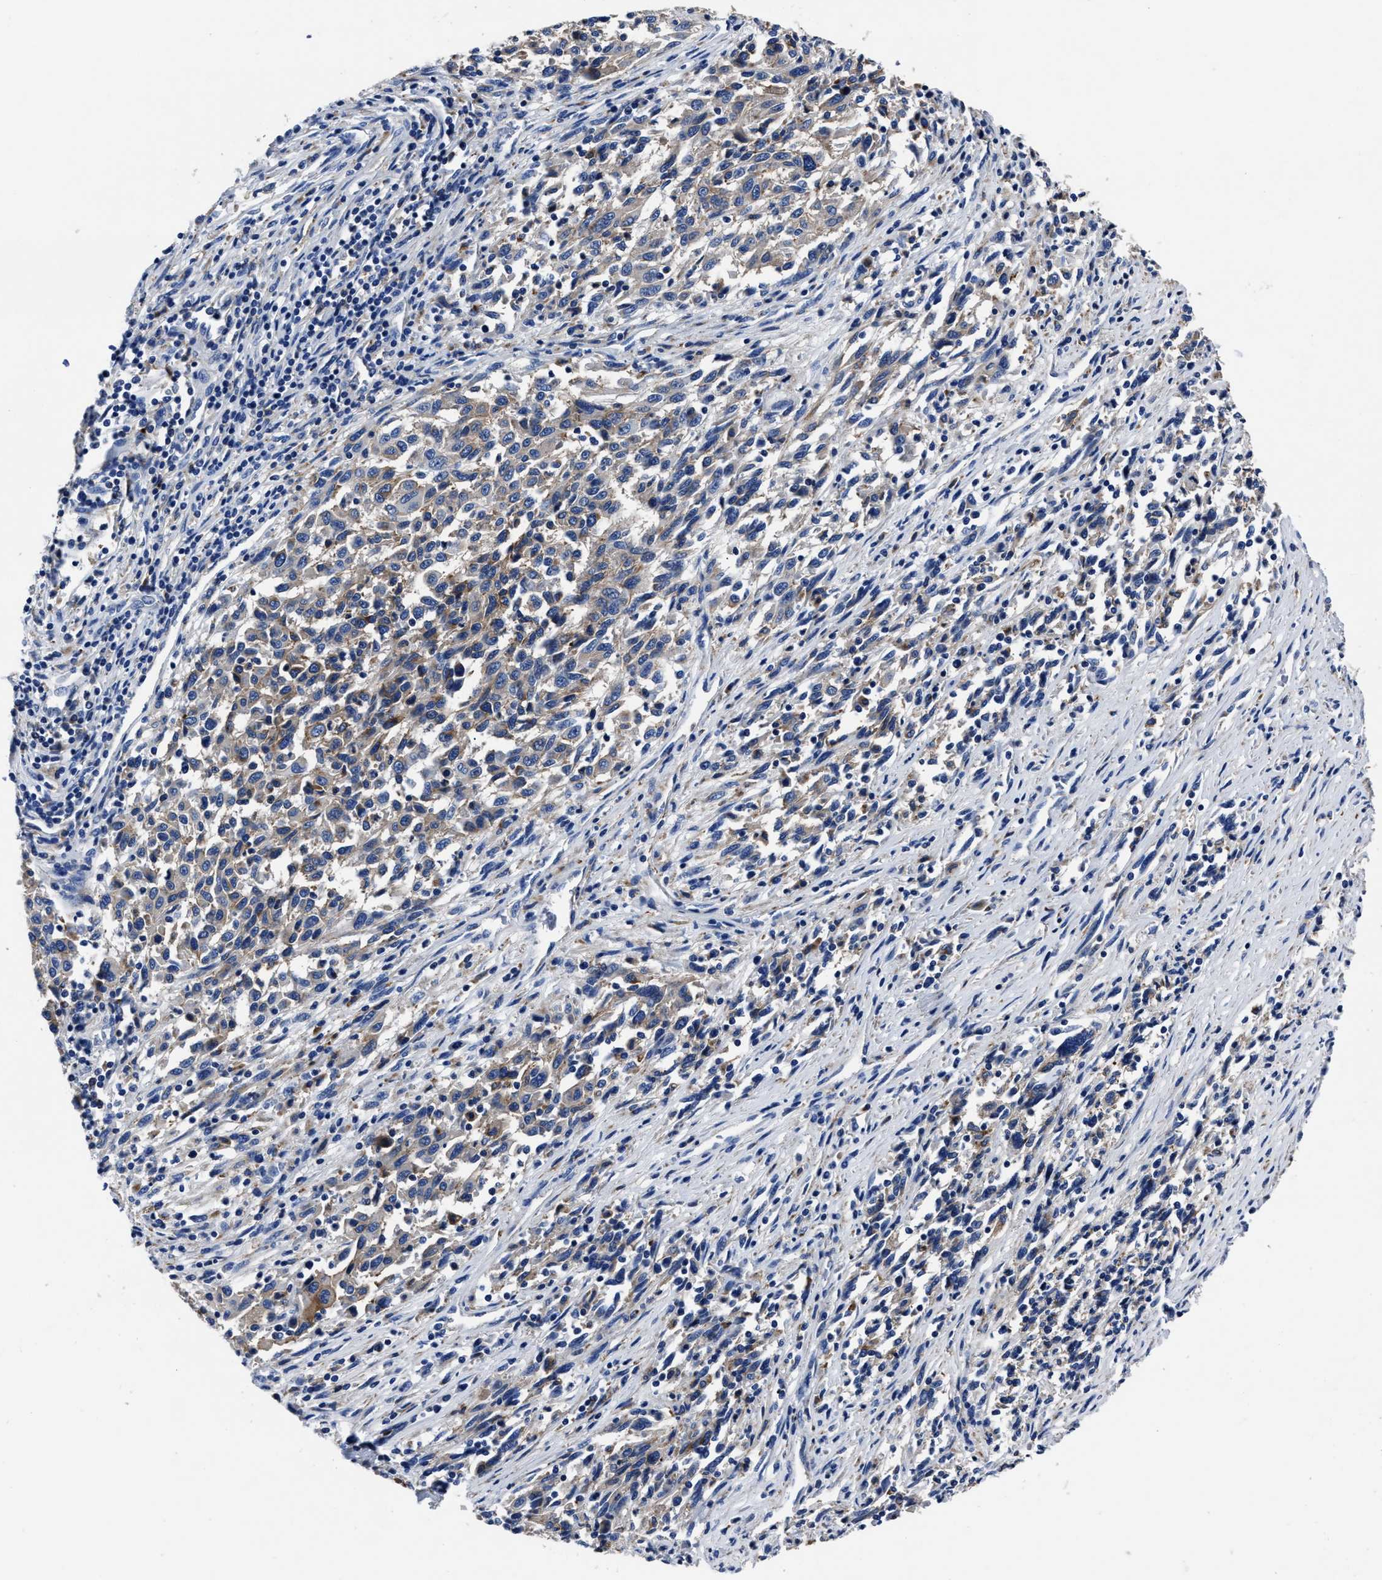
{"staining": {"intensity": "weak", "quantity": ">75%", "location": "cytoplasmic/membranous"}, "tissue": "melanoma", "cell_type": "Tumor cells", "image_type": "cancer", "snomed": [{"axis": "morphology", "description": "Malignant melanoma, Metastatic site"}, {"axis": "topography", "description": "Lymph node"}], "caption": "A micrograph of human malignant melanoma (metastatic site) stained for a protein exhibits weak cytoplasmic/membranous brown staining in tumor cells. (DAB = brown stain, brightfield microscopy at high magnification).", "gene": "LAMTOR4", "patient": {"sex": "male", "age": 61}}